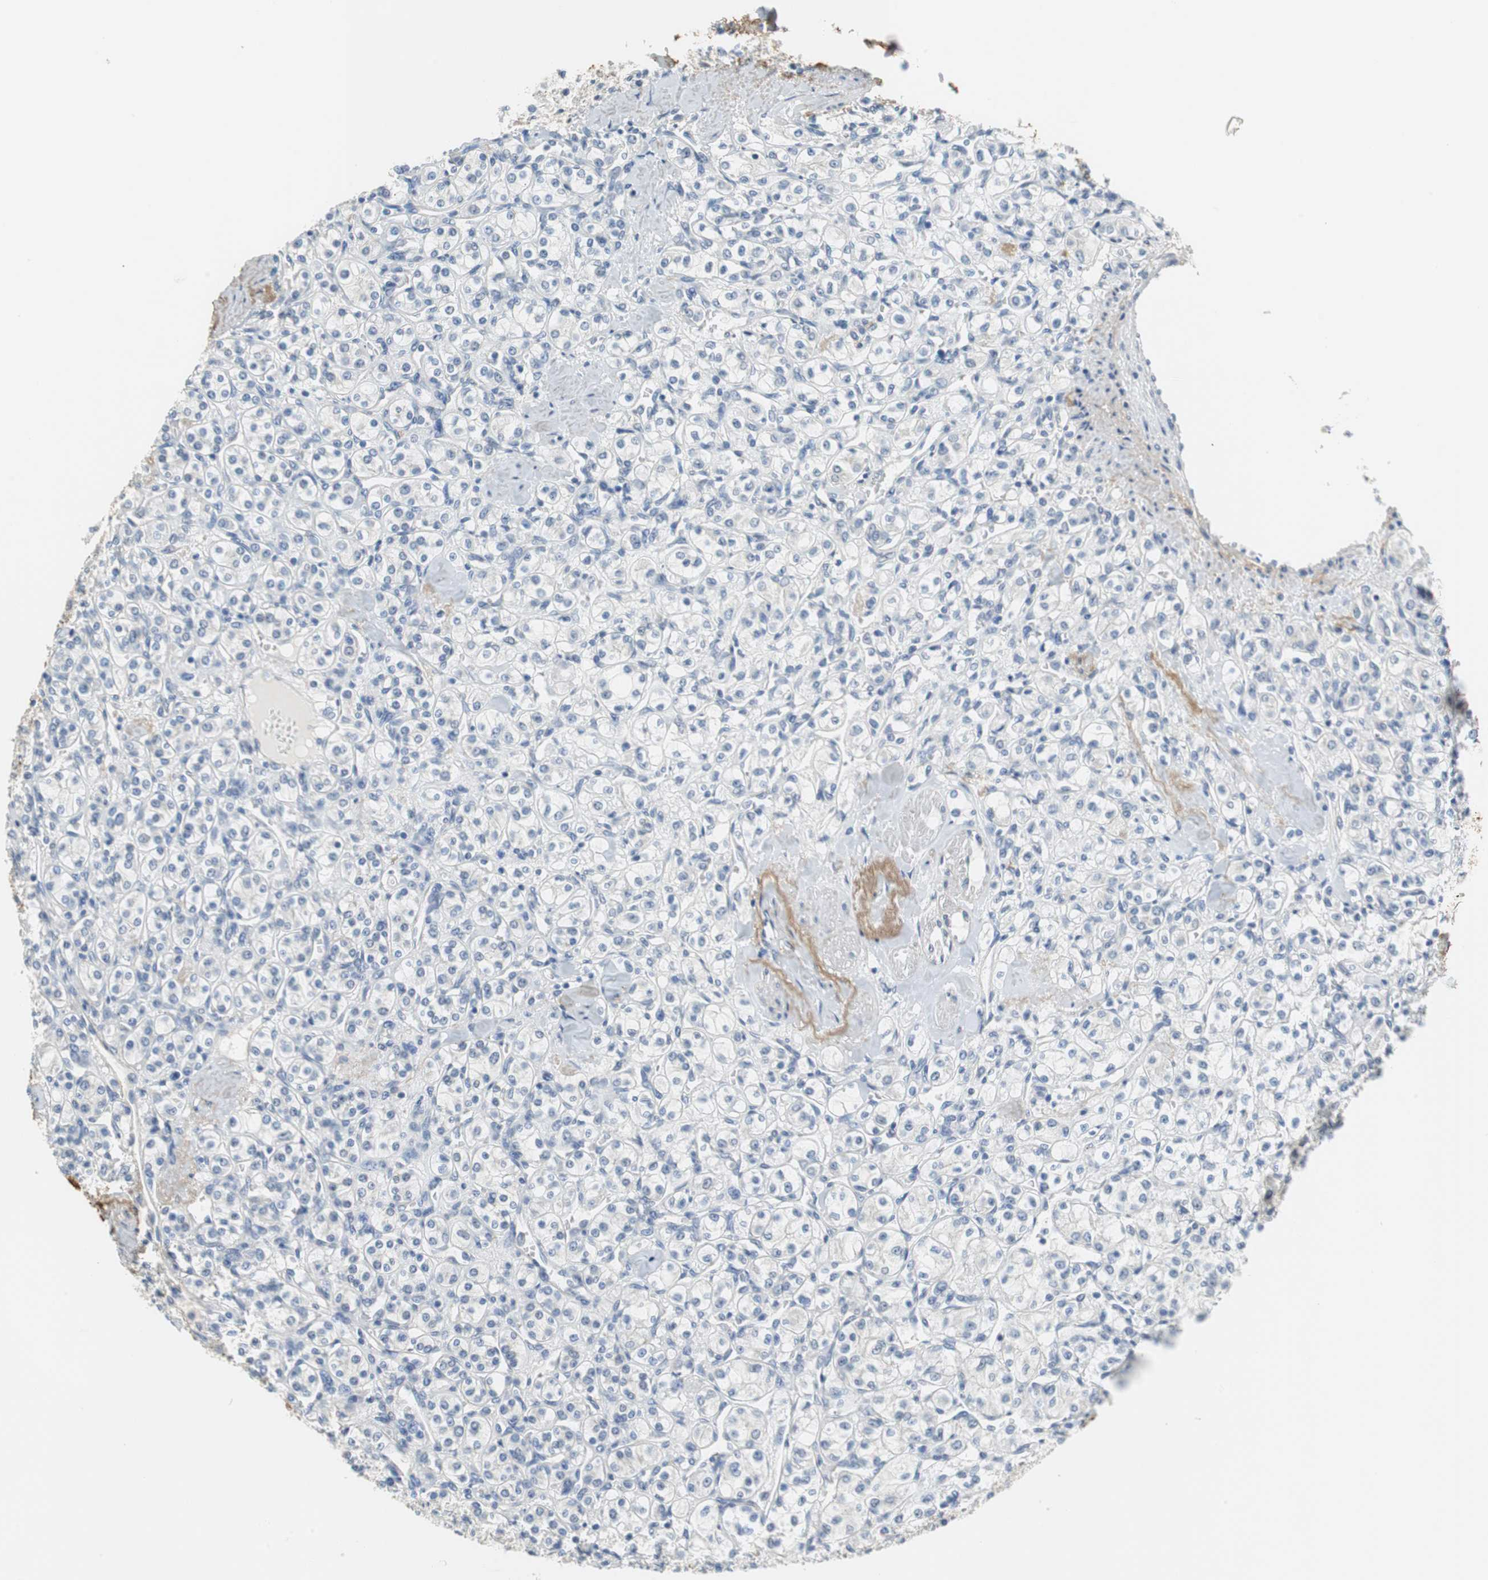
{"staining": {"intensity": "negative", "quantity": "none", "location": "none"}, "tissue": "renal cancer", "cell_type": "Tumor cells", "image_type": "cancer", "snomed": [{"axis": "morphology", "description": "Adenocarcinoma, NOS"}, {"axis": "topography", "description": "Kidney"}], "caption": "Tumor cells are negative for protein expression in human renal adenocarcinoma. (Stains: DAB IHC with hematoxylin counter stain, Microscopy: brightfield microscopy at high magnification).", "gene": "MUC7", "patient": {"sex": "male", "age": 77}}